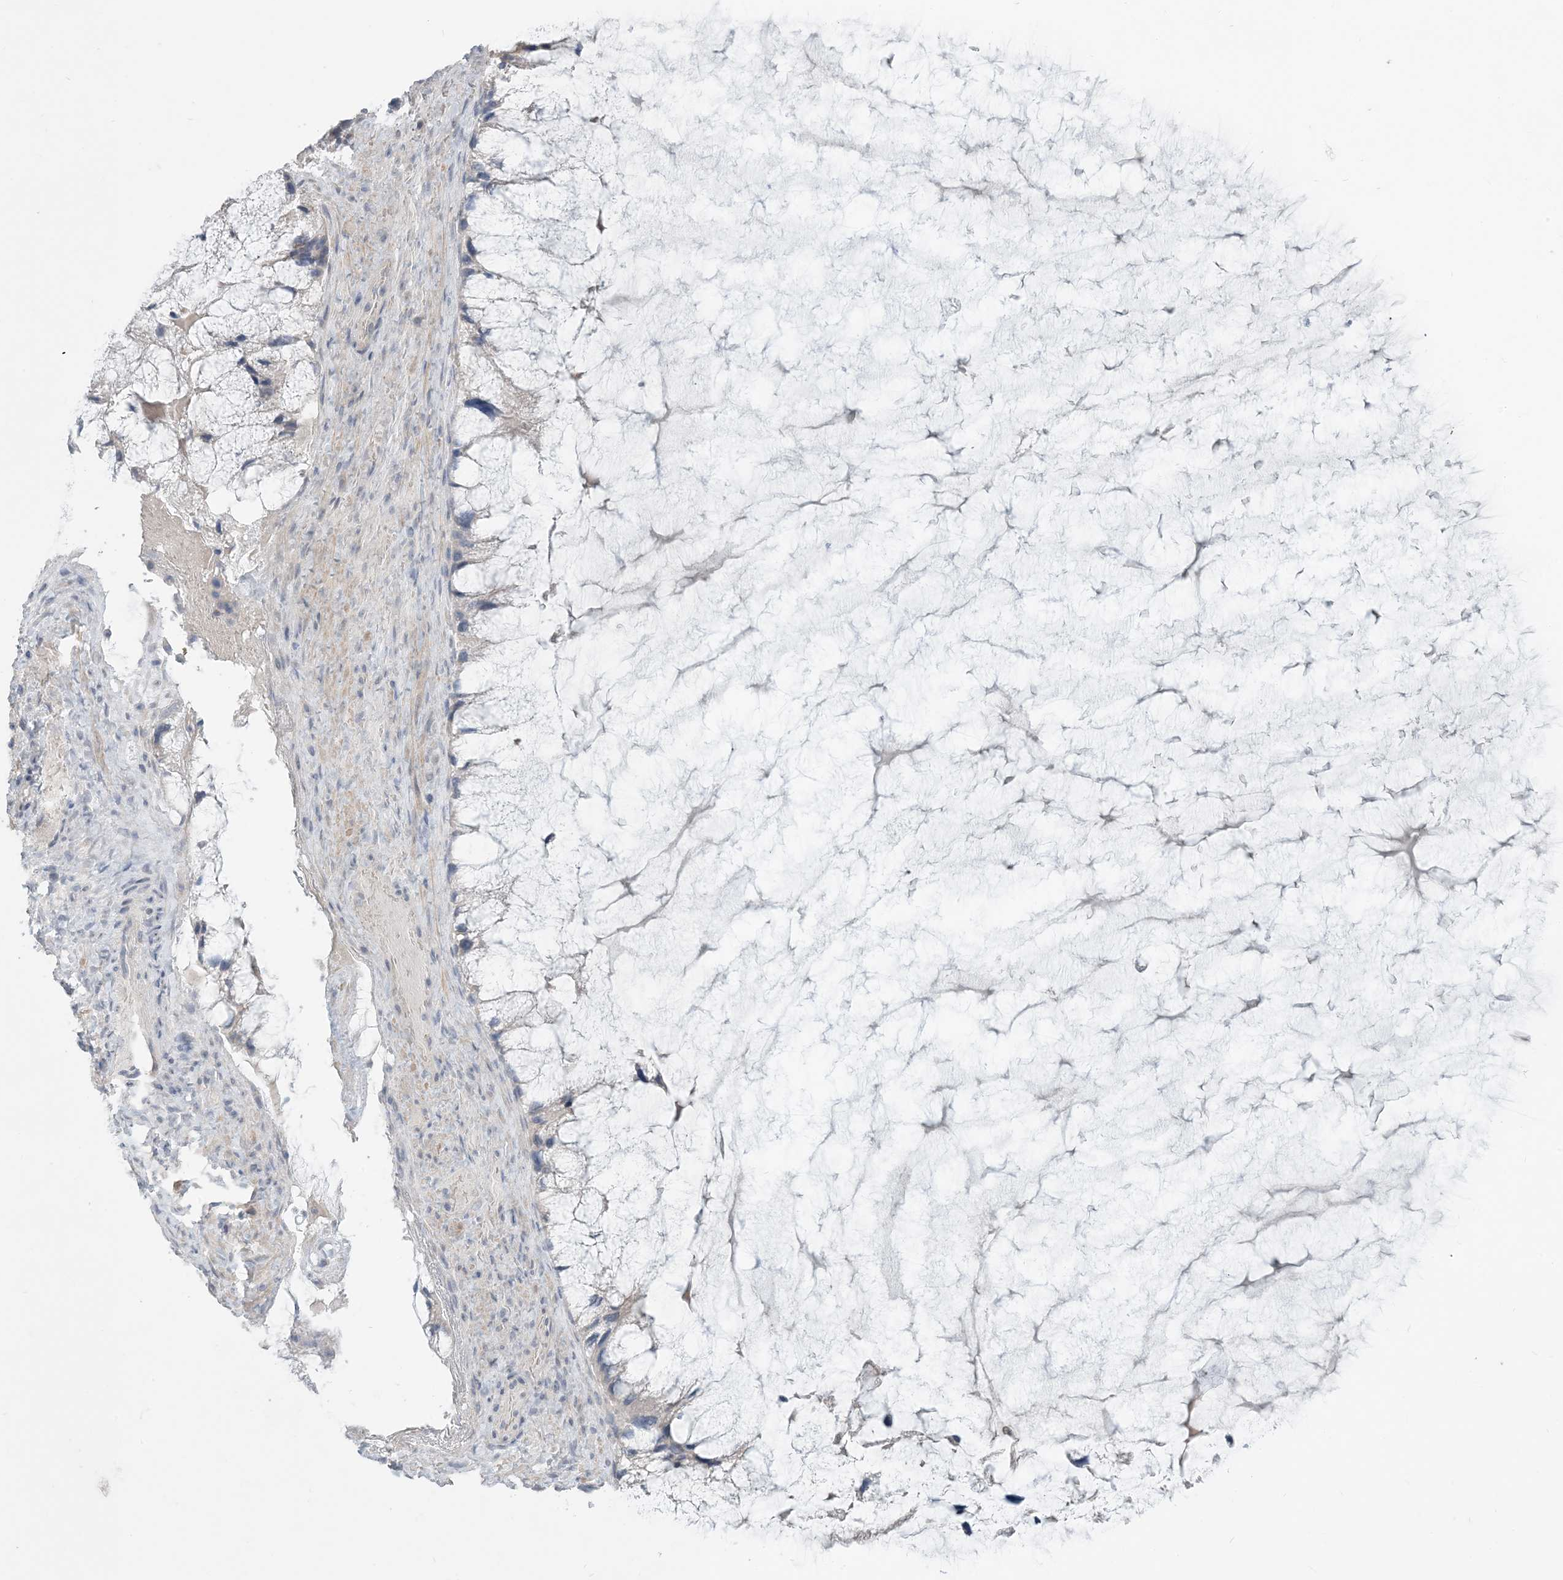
{"staining": {"intensity": "negative", "quantity": "none", "location": "none"}, "tissue": "ovarian cancer", "cell_type": "Tumor cells", "image_type": "cancer", "snomed": [{"axis": "morphology", "description": "Cystadenocarcinoma, mucinous, NOS"}, {"axis": "topography", "description": "Ovary"}], "caption": "Tumor cells are negative for brown protein staining in ovarian cancer (mucinous cystadenocarcinoma).", "gene": "NPHS2", "patient": {"sex": "female", "age": 37}}